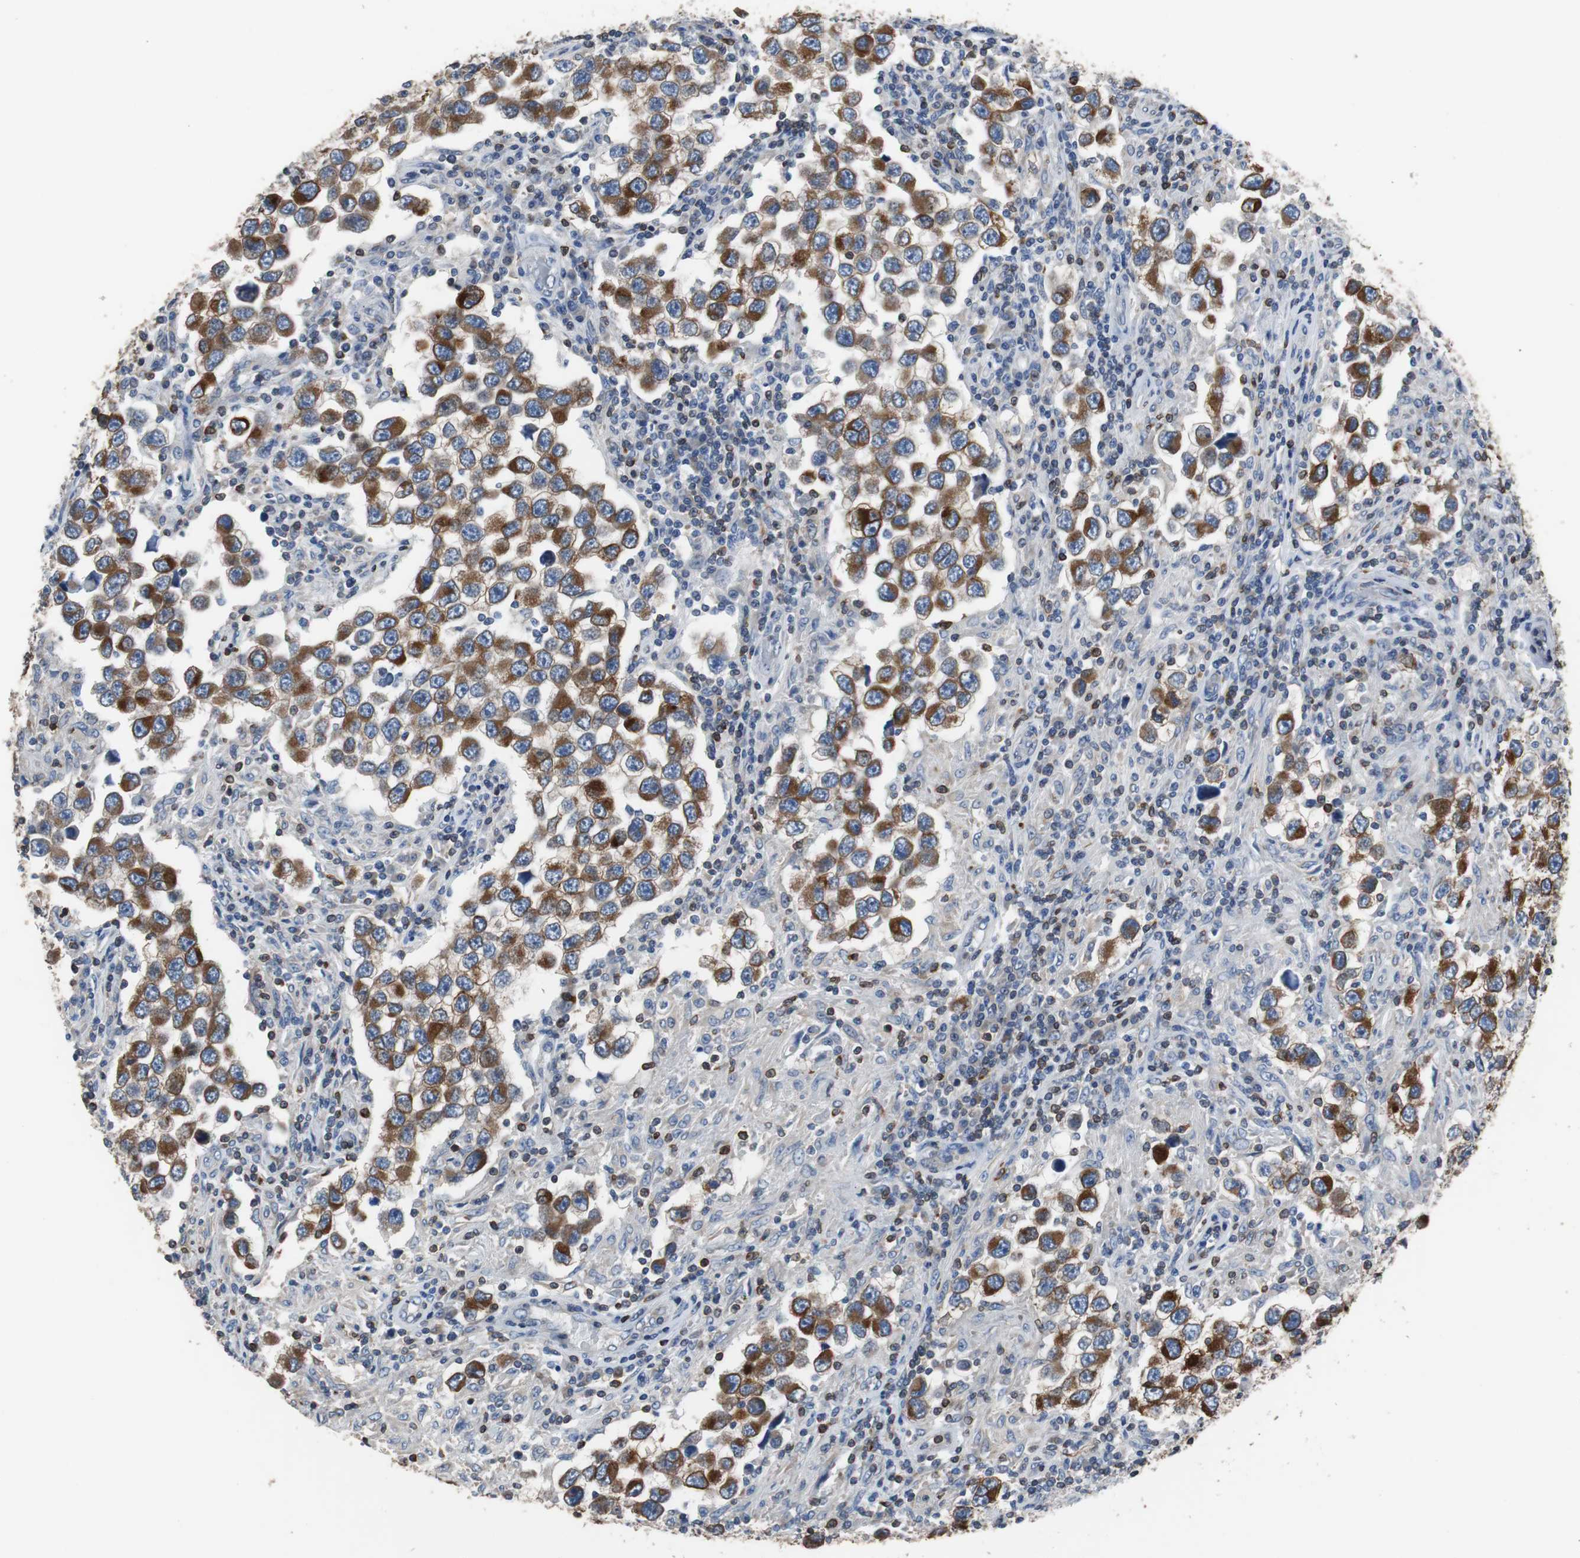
{"staining": {"intensity": "strong", "quantity": ">75%", "location": "cytoplasmic/membranous"}, "tissue": "testis cancer", "cell_type": "Tumor cells", "image_type": "cancer", "snomed": [{"axis": "morphology", "description": "Carcinoma, Embryonal, NOS"}, {"axis": "topography", "description": "Testis"}], "caption": "Testis embryonal carcinoma tissue reveals strong cytoplasmic/membranous expression in about >75% of tumor cells", "gene": "PBXIP1", "patient": {"sex": "male", "age": 21}}